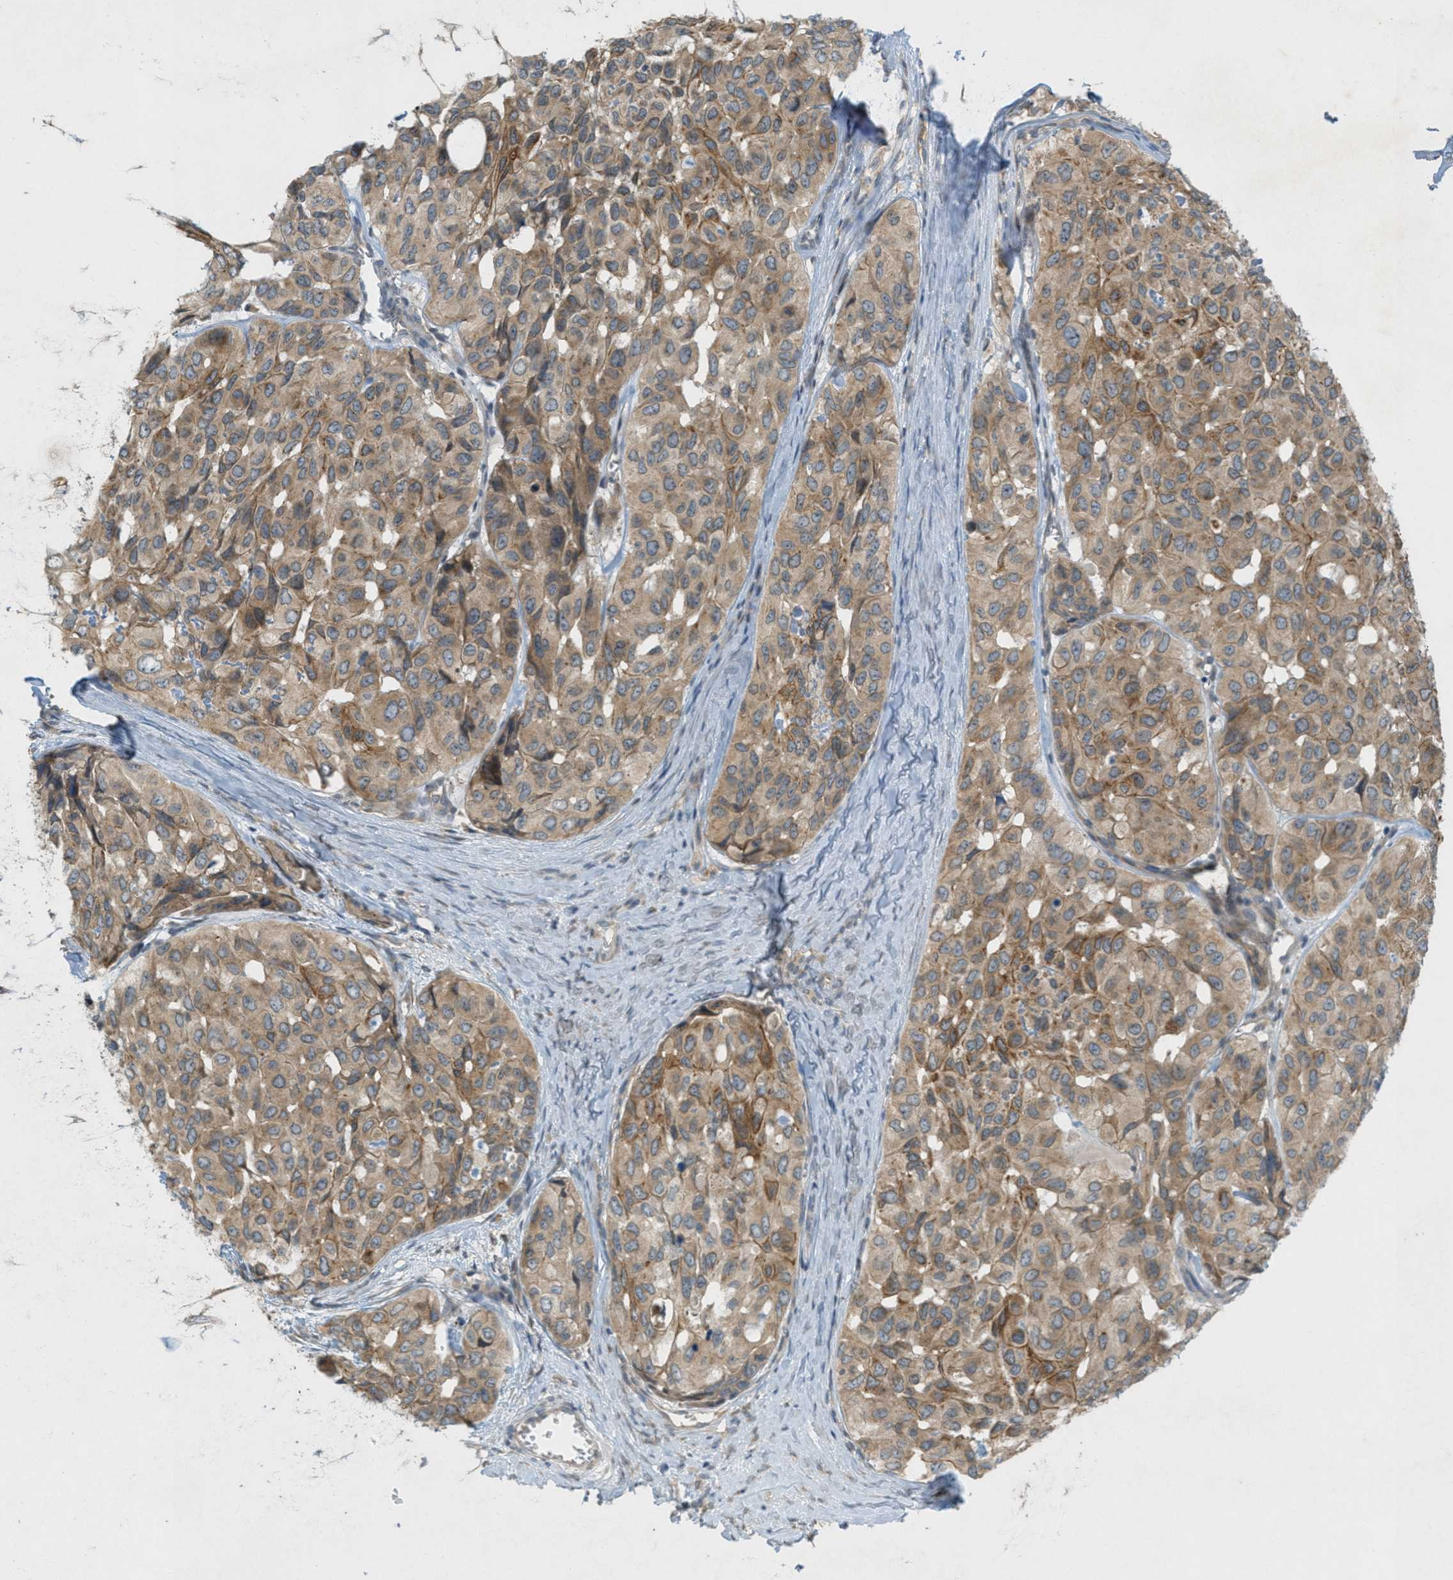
{"staining": {"intensity": "moderate", "quantity": ">75%", "location": "cytoplasmic/membranous"}, "tissue": "head and neck cancer", "cell_type": "Tumor cells", "image_type": "cancer", "snomed": [{"axis": "morphology", "description": "Adenocarcinoma, NOS"}, {"axis": "topography", "description": "Salivary gland, NOS"}, {"axis": "topography", "description": "Head-Neck"}], "caption": "Brown immunohistochemical staining in human head and neck cancer (adenocarcinoma) reveals moderate cytoplasmic/membranous staining in about >75% of tumor cells.", "gene": "SIGMAR1", "patient": {"sex": "female", "age": 76}}